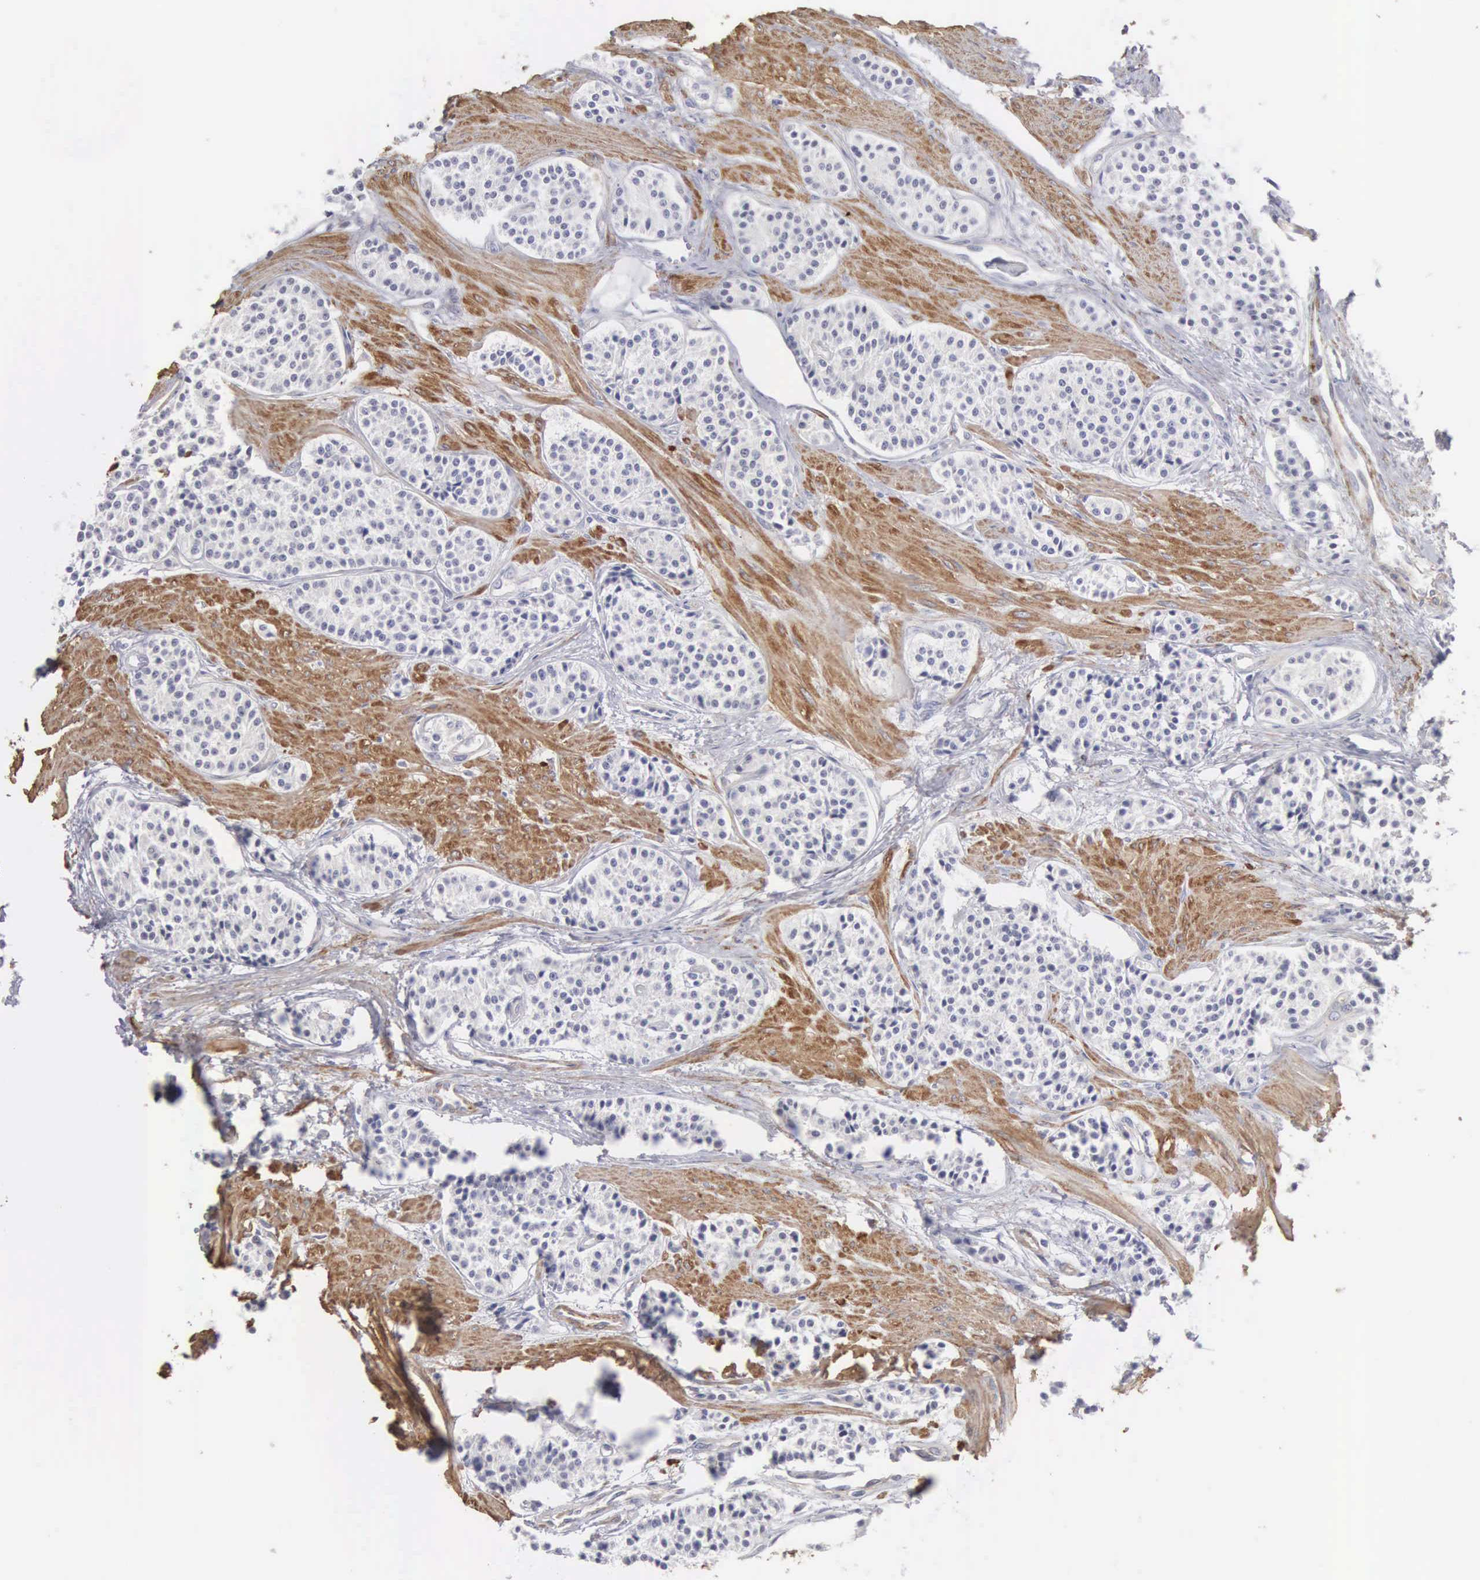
{"staining": {"intensity": "negative", "quantity": "none", "location": "none"}, "tissue": "carcinoid", "cell_type": "Tumor cells", "image_type": "cancer", "snomed": [{"axis": "morphology", "description": "Carcinoid, malignant, NOS"}, {"axis": "topography", "description": "Stomach"}], "caption": "Immunohistochemistry photomicrograph of malignant carcinoid stained for a protein (brown), which displays no staining in tumor cells. (Brightfield microscopy of DAB immunohistochemistry at high magnification).", "gene": "ELFN2", "patient": {"sex": "female", "age": 76}}